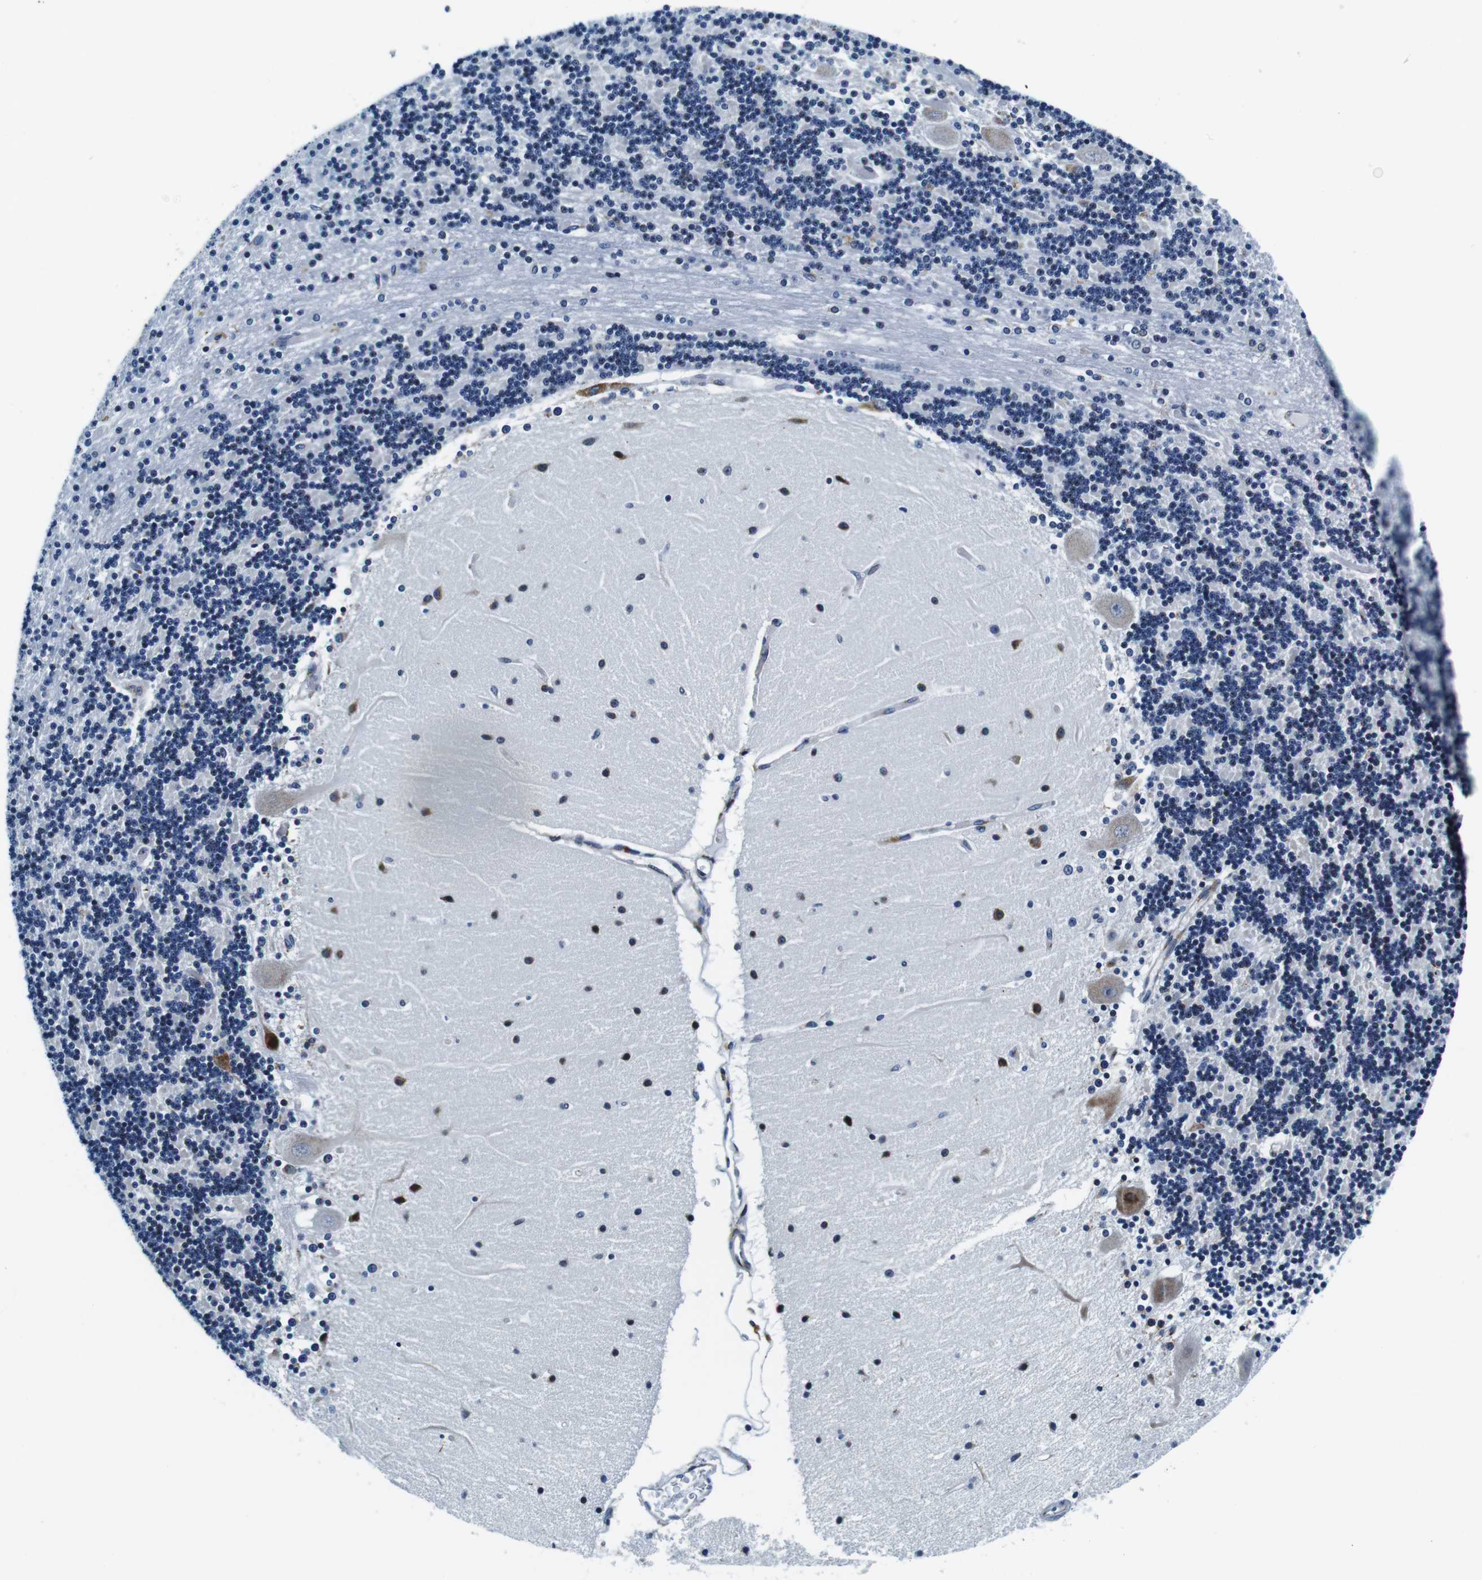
{"staining": {"intensity": "weak", "quantity": "25%-75%", "location": "nuclear"}, "tissue": "cerebellum", "cell_type": "Cells in granular layer", "image_type": "normal", "snomed": [{"axis": "morphology", "description": "Normal tissue, NOS"}, {"axis": "topography", "description": "Cerebellum"}], "caption": "Approximately 25%-75% of cells in granular layer in benign human cerebellum demonstrate weak nuclear protein expression as visualized by brown immunohistochemical staining.", "gene": "FAR2", "patient": {"sex": "female", "age": 54}}